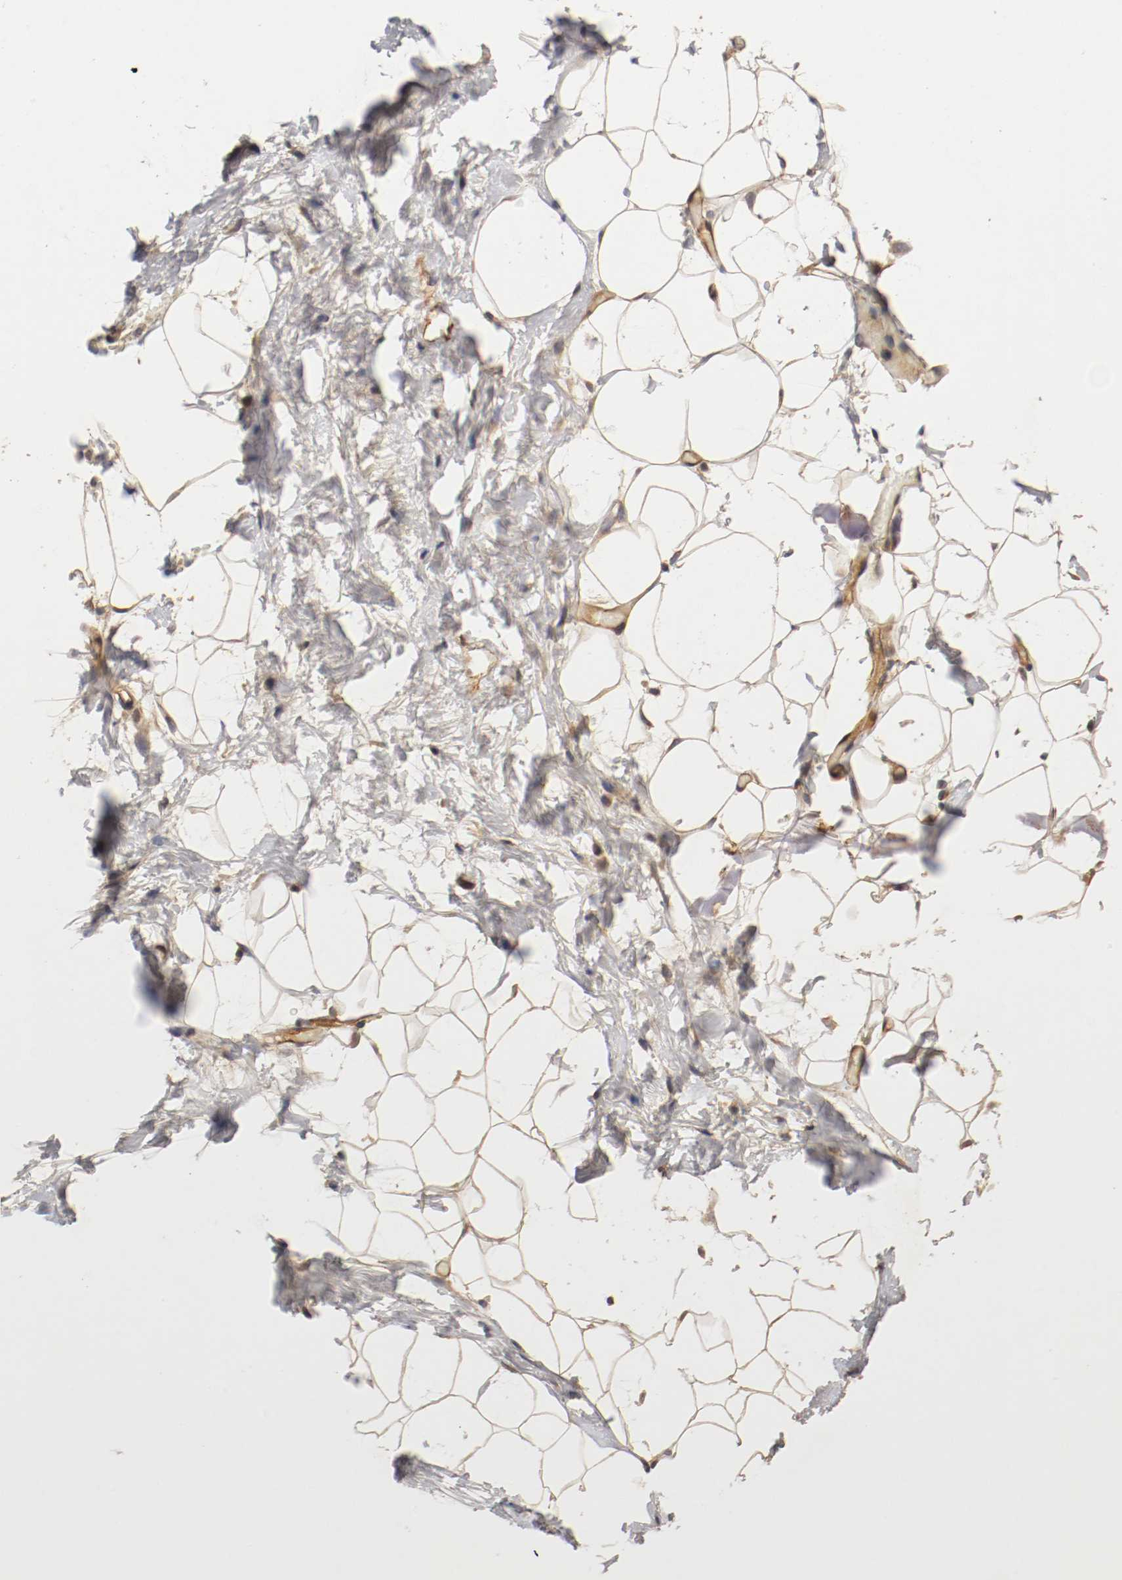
{"staining": {"intensity": "moderate", "quantity": ">75%", "location": "cytoplasmic/membranous"}, "tissue": "adipose tissue", "cell_type": "Adipocytes", "image_type": "normal", "snomed": [{"axis": "morphology", "description": "Normal tissue, NOS"}, {"axis": "topography", "description": "Breast"}, {"axis": "topography", "description": "Soft tissue"}], "caption": "Protein positivity by immunohistochemistry exhibits moderate cytoplasmic/membranous positivity in approximately >75% of adipocytes in benign adipose tissue. The staining was performed using DAB, with brown indicating positive protein expression. Nuclei are stained blue with hematoxylin.", "gene": "TYK2", "patient": {"sex": "female", "age": 25}}